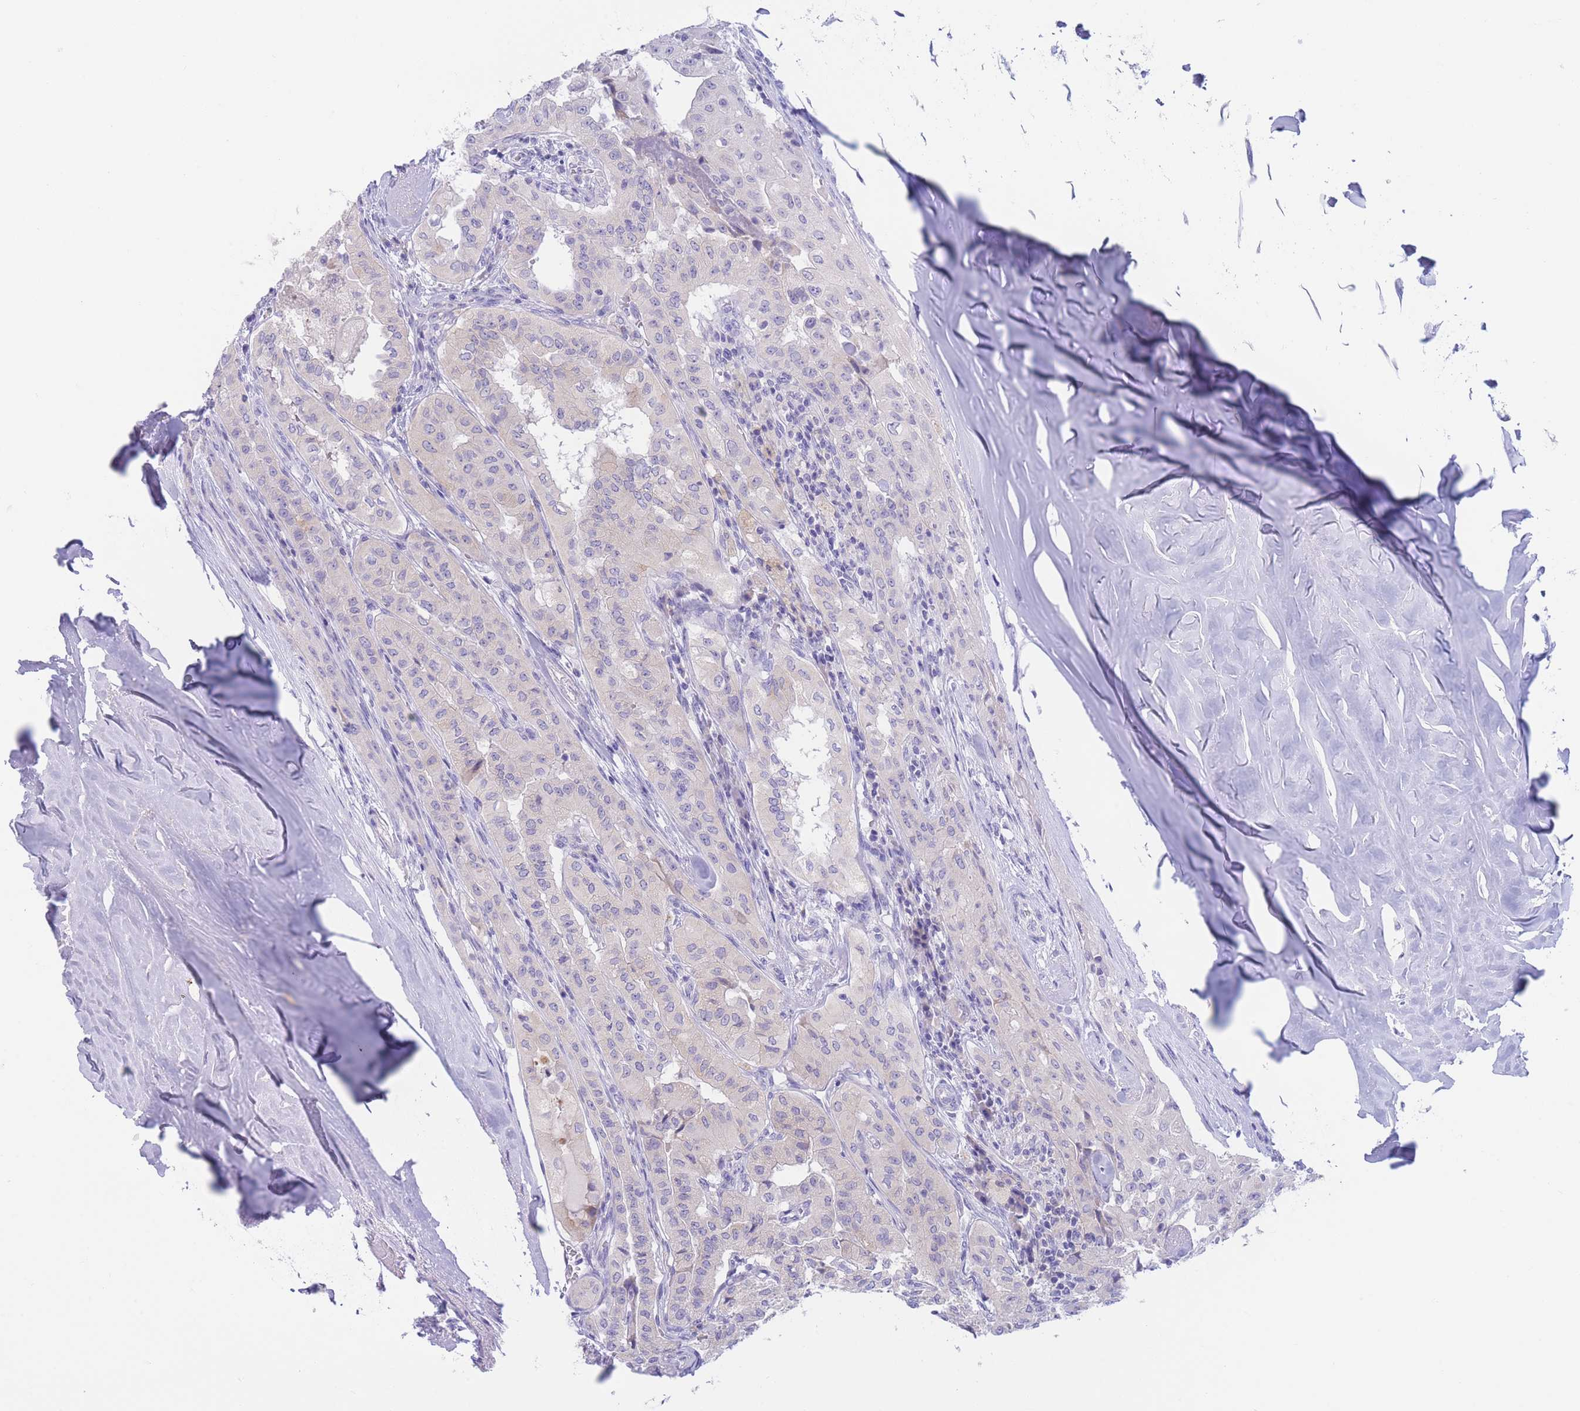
{"staining": {"intensity": "negative", "quantity": "none", "location": "none"}, "tissue": "thyroid cancer", "cell_type": "Tumor cells", "image_type": "cancer", "snomed": [{"axis": "morphology", "description": "Papillary adenocarcinoma, NOS"}, {"axis": "topography", "description": "Thyroid gland"}], "caption": "DAB (3,3'-diaminobenzidine) immunohistochemical staining of human papillary adenocarcinoma (thyroid) exhibits no significant staining in tumor cells.", "gene": "PCDHB3", "patient": {"sex": "female", "age": 59}}